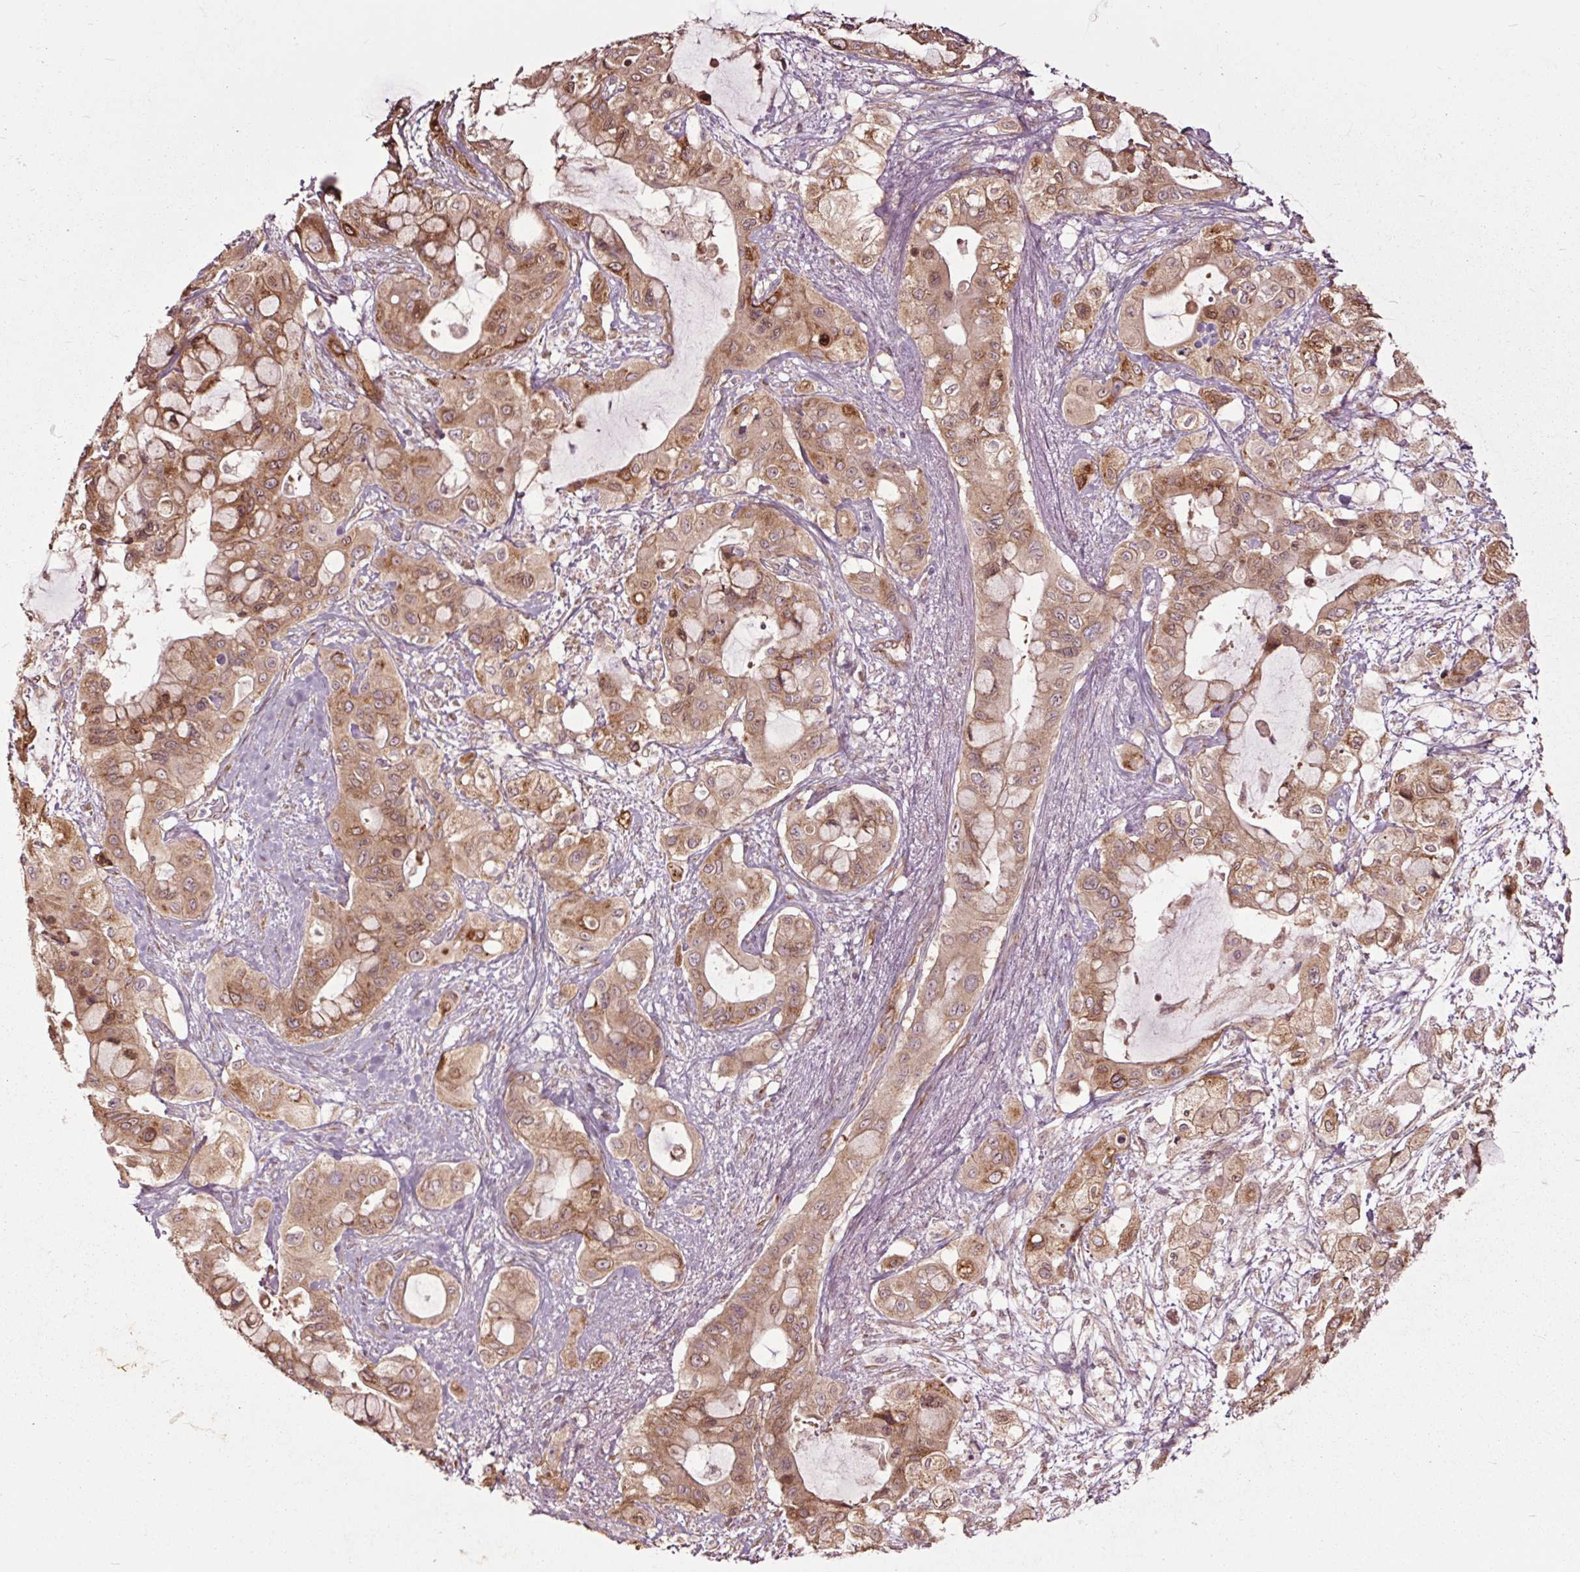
{"staining": {"intensity": "moderate", "quantity": ">75%", "location": "cytoplasmic/membranous"}, "tissue": "pancreatic cancer", "cell_type": "Tumor cells", "image_type": "cancer", "snomed": [{"axis": "morphology", "description": "Adenocarcinoma, NOS"}, {"axis": "topography", "description": "Pancreas"}], "caption": "About >75% of tumor cells in pancreatic adenocarcinoma demonstrate moderate cytoplasmic/membranous protein staining as visualized by brown immunohistochemical staining.", "gene": "HAUS5", "patient": {"sex": "male", "age": 71}}